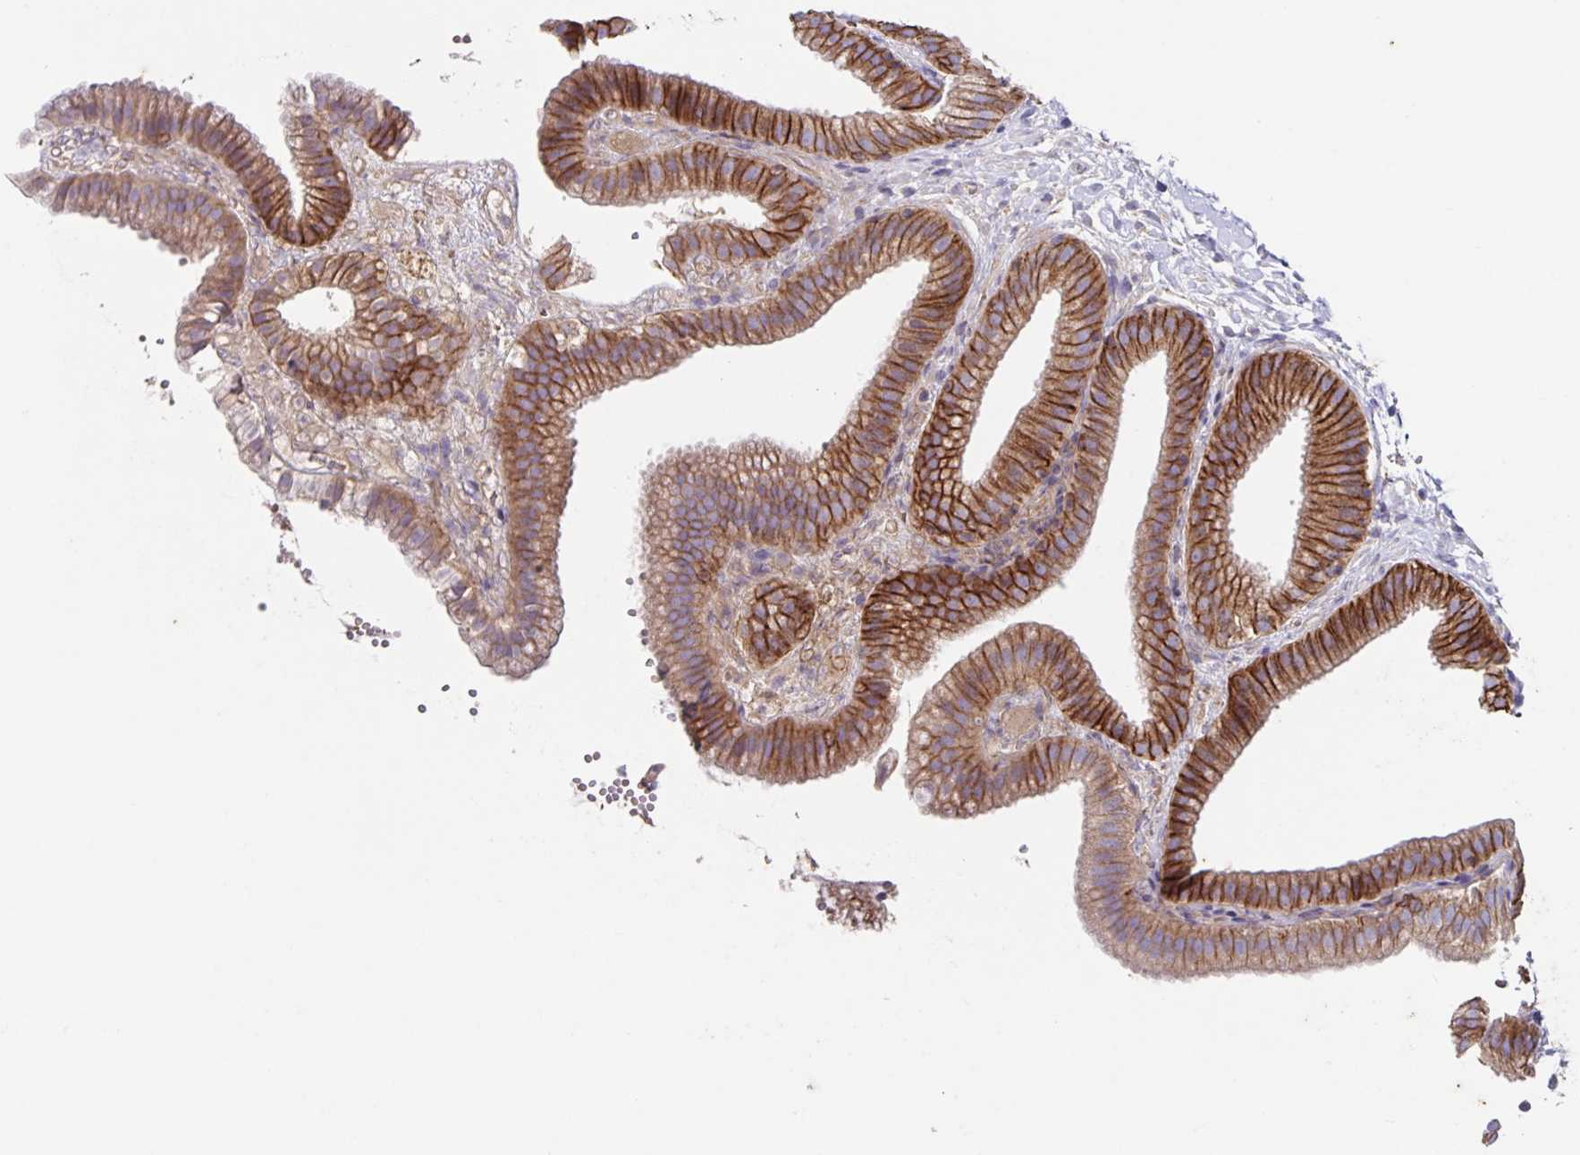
{"staining": {"intensity": "moderate", "quantity": ">75%", "location": "cytoplasmic/membranous"}, "tissue": "gallbladder", "cell_type": "Glandular cells", "image_type": "normal", "snomed": [{"axis": "morphology", "description": "Normal tissue, NOS"}, {"axis": "topography", "description": "Gallbladder"}], "caption": "A histopathology image showing moderate cytoplasmic/membranous staining in approximately >75% of glandular cells in normal gallbladder, as visualized by brown immunohistochemical staining.", "gene": "ITGA2", "patient": {"sex": "female", "age": 63}}